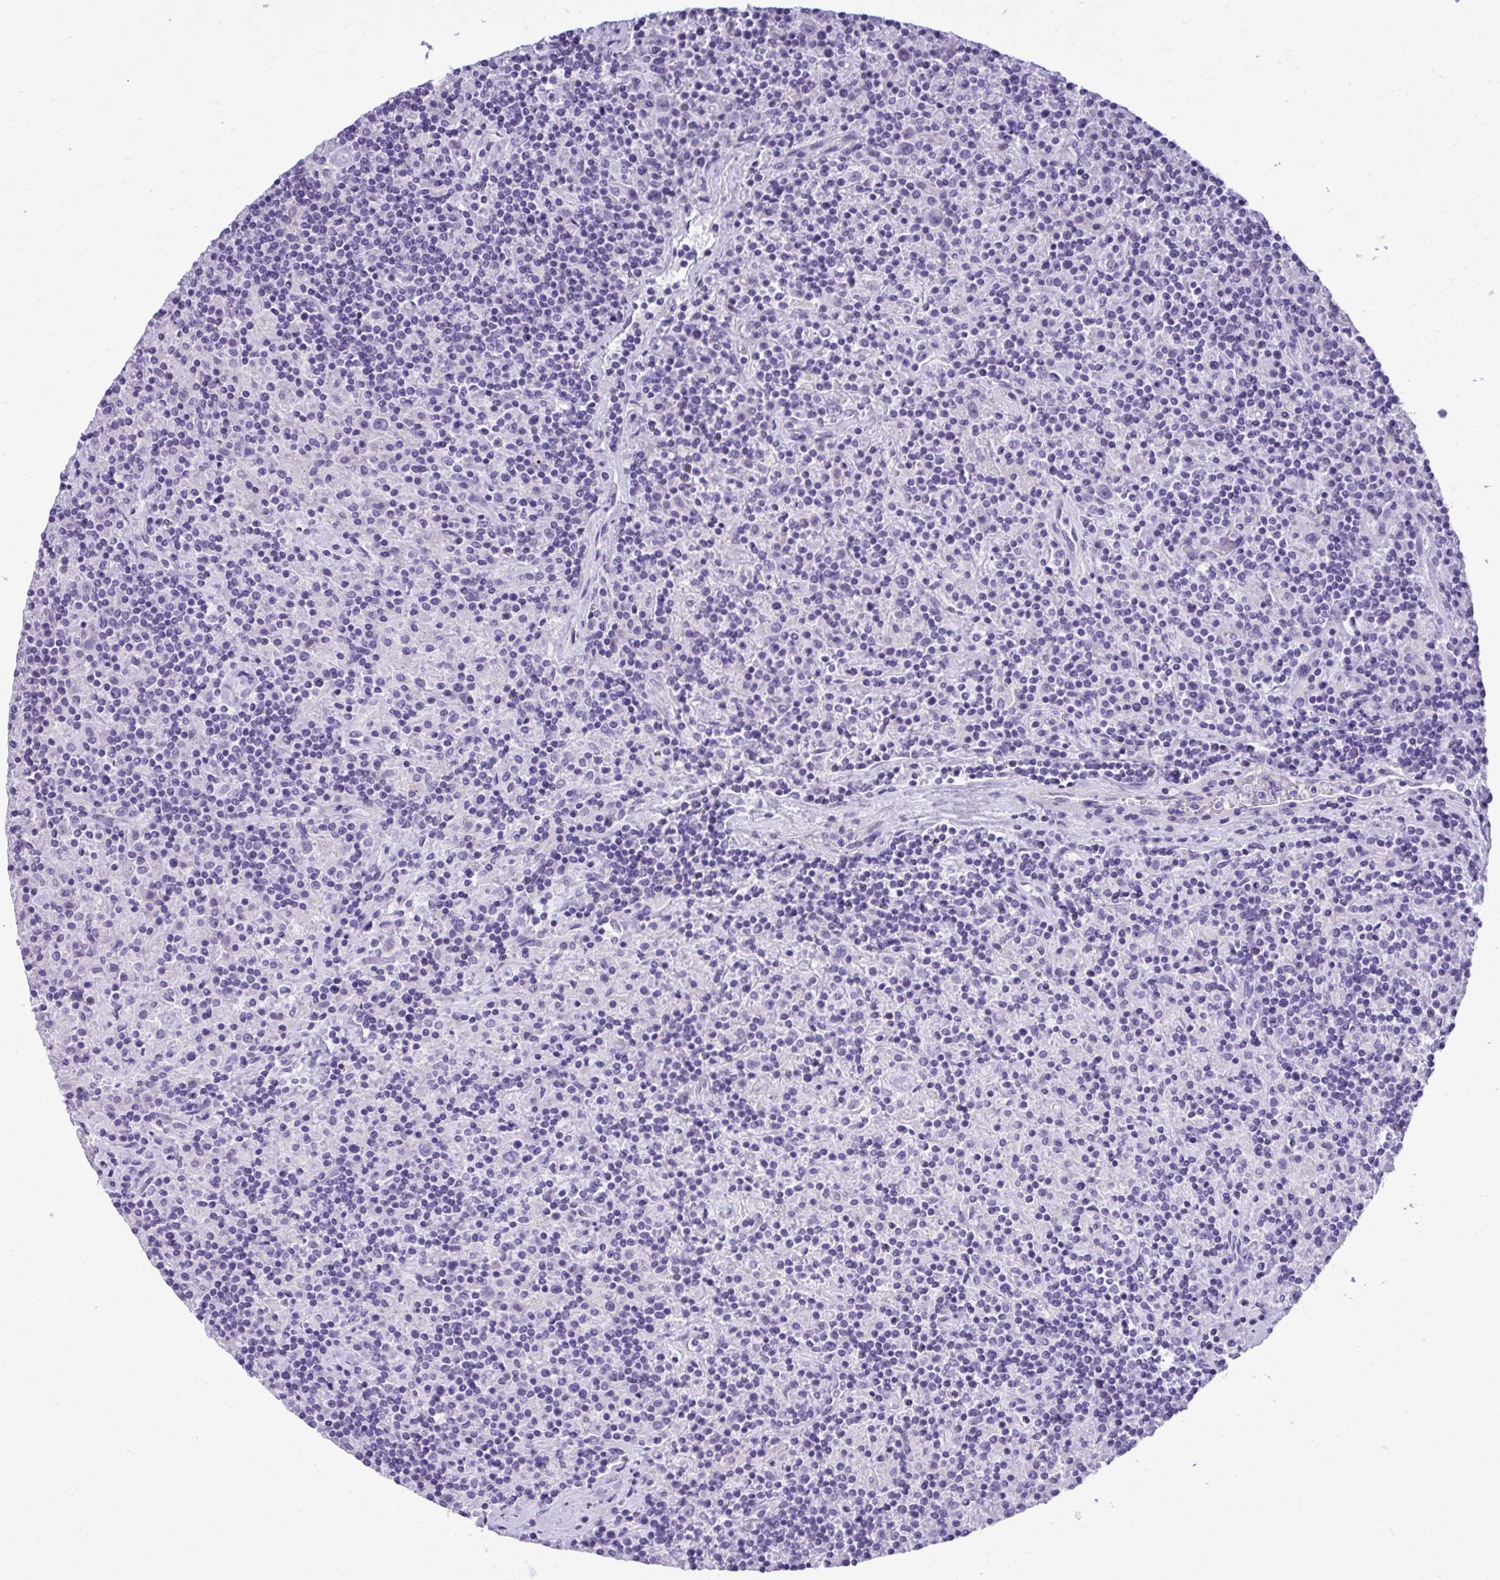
{"staining": {"intensity": "negative", "quantity": "none", "location": "none"}, "tissue": "lymphoma", "cell_type": "Tumor cells", "image_type": "cancer", "snomed": [{"axis": "morphology", "description": "Hodgkin's disease, NOS"}, {"axis": "topography", "description": "Lymph node"}], "caption": "The histopathology image exhibits no significant positivity in tumor cells of lymphoma.", "gene": "ST6GALNAC3", "patient": {"sex": "male", "age": 70}}